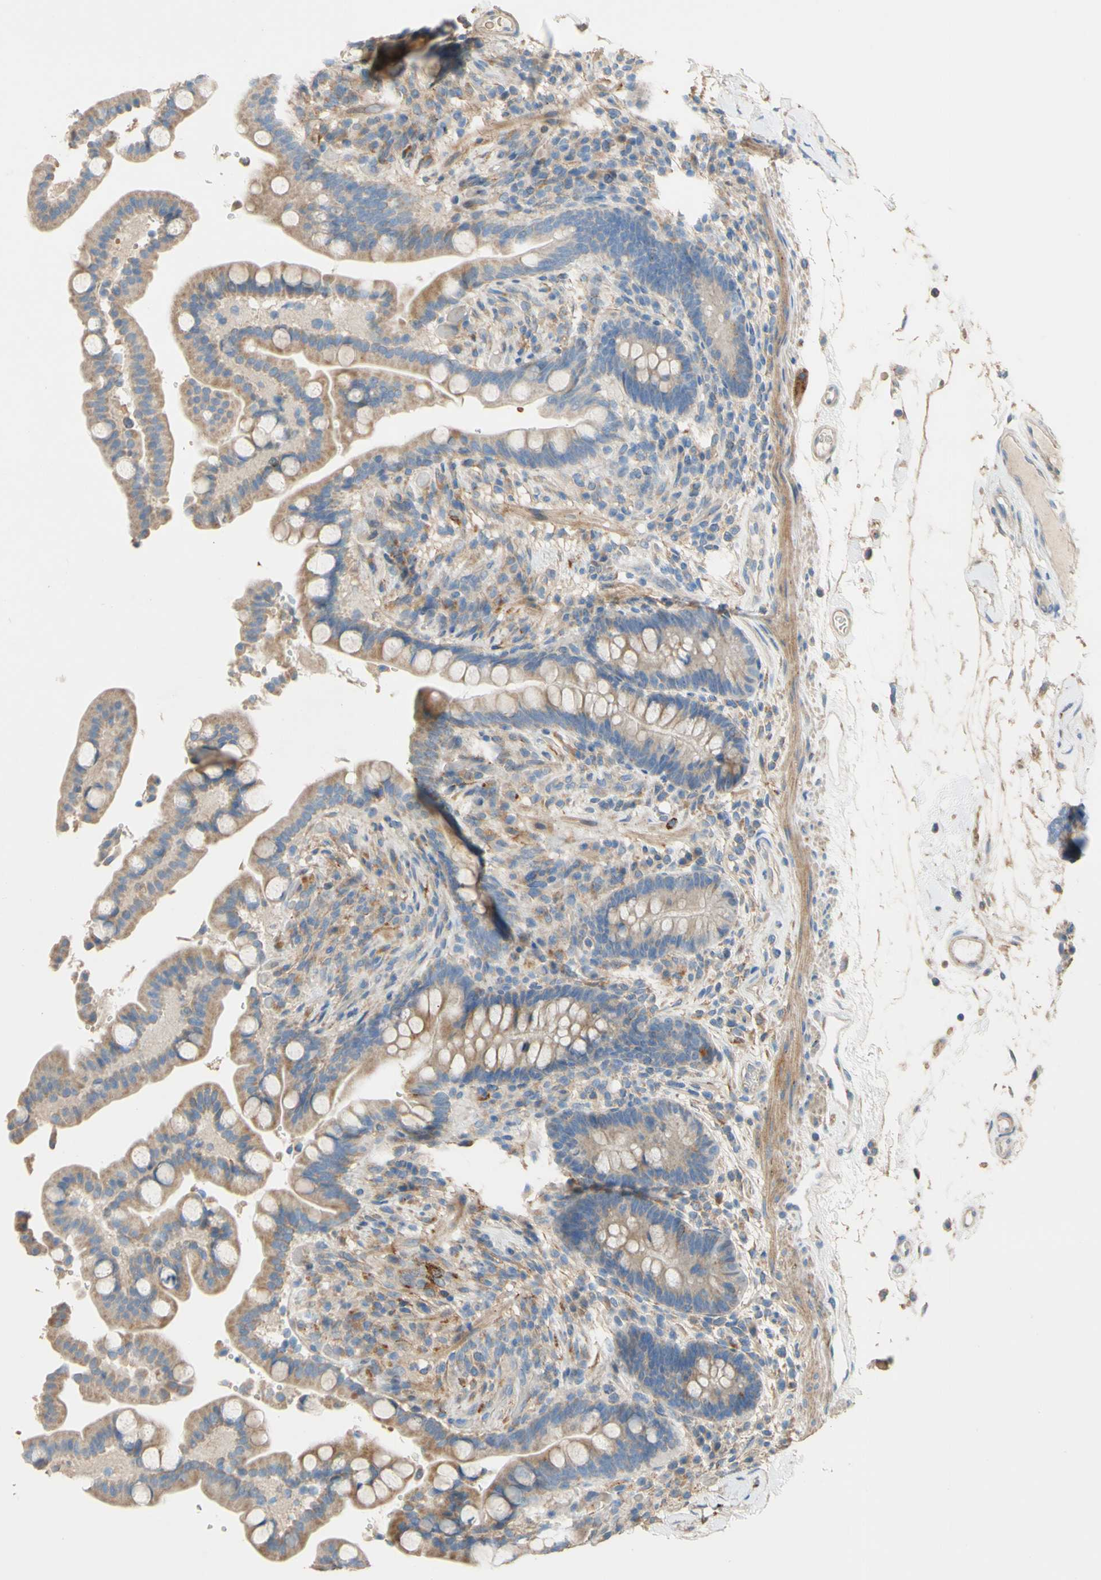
{"staining": {"intensity": "weak", "quantity": "25%-75%", "location": "cytoplasmic/membranous"}, "tissue": "colon", "cell_type": "Endothelial cells", "image_type": "normal", "snomed": [{"axis": "morphology", "description": "Normal tissue, NOS"}, {"axis": "topography", "description": "Colon"}], "caption": "The image demonstrates immunohistochemical staining of benign colon. There is weak cytoplasmic/membranous staining is appreciated in approximately 25%-75% of endothelial cells.", "gene": "DKK3", "patient": {"sex": "male", "age": 73}}